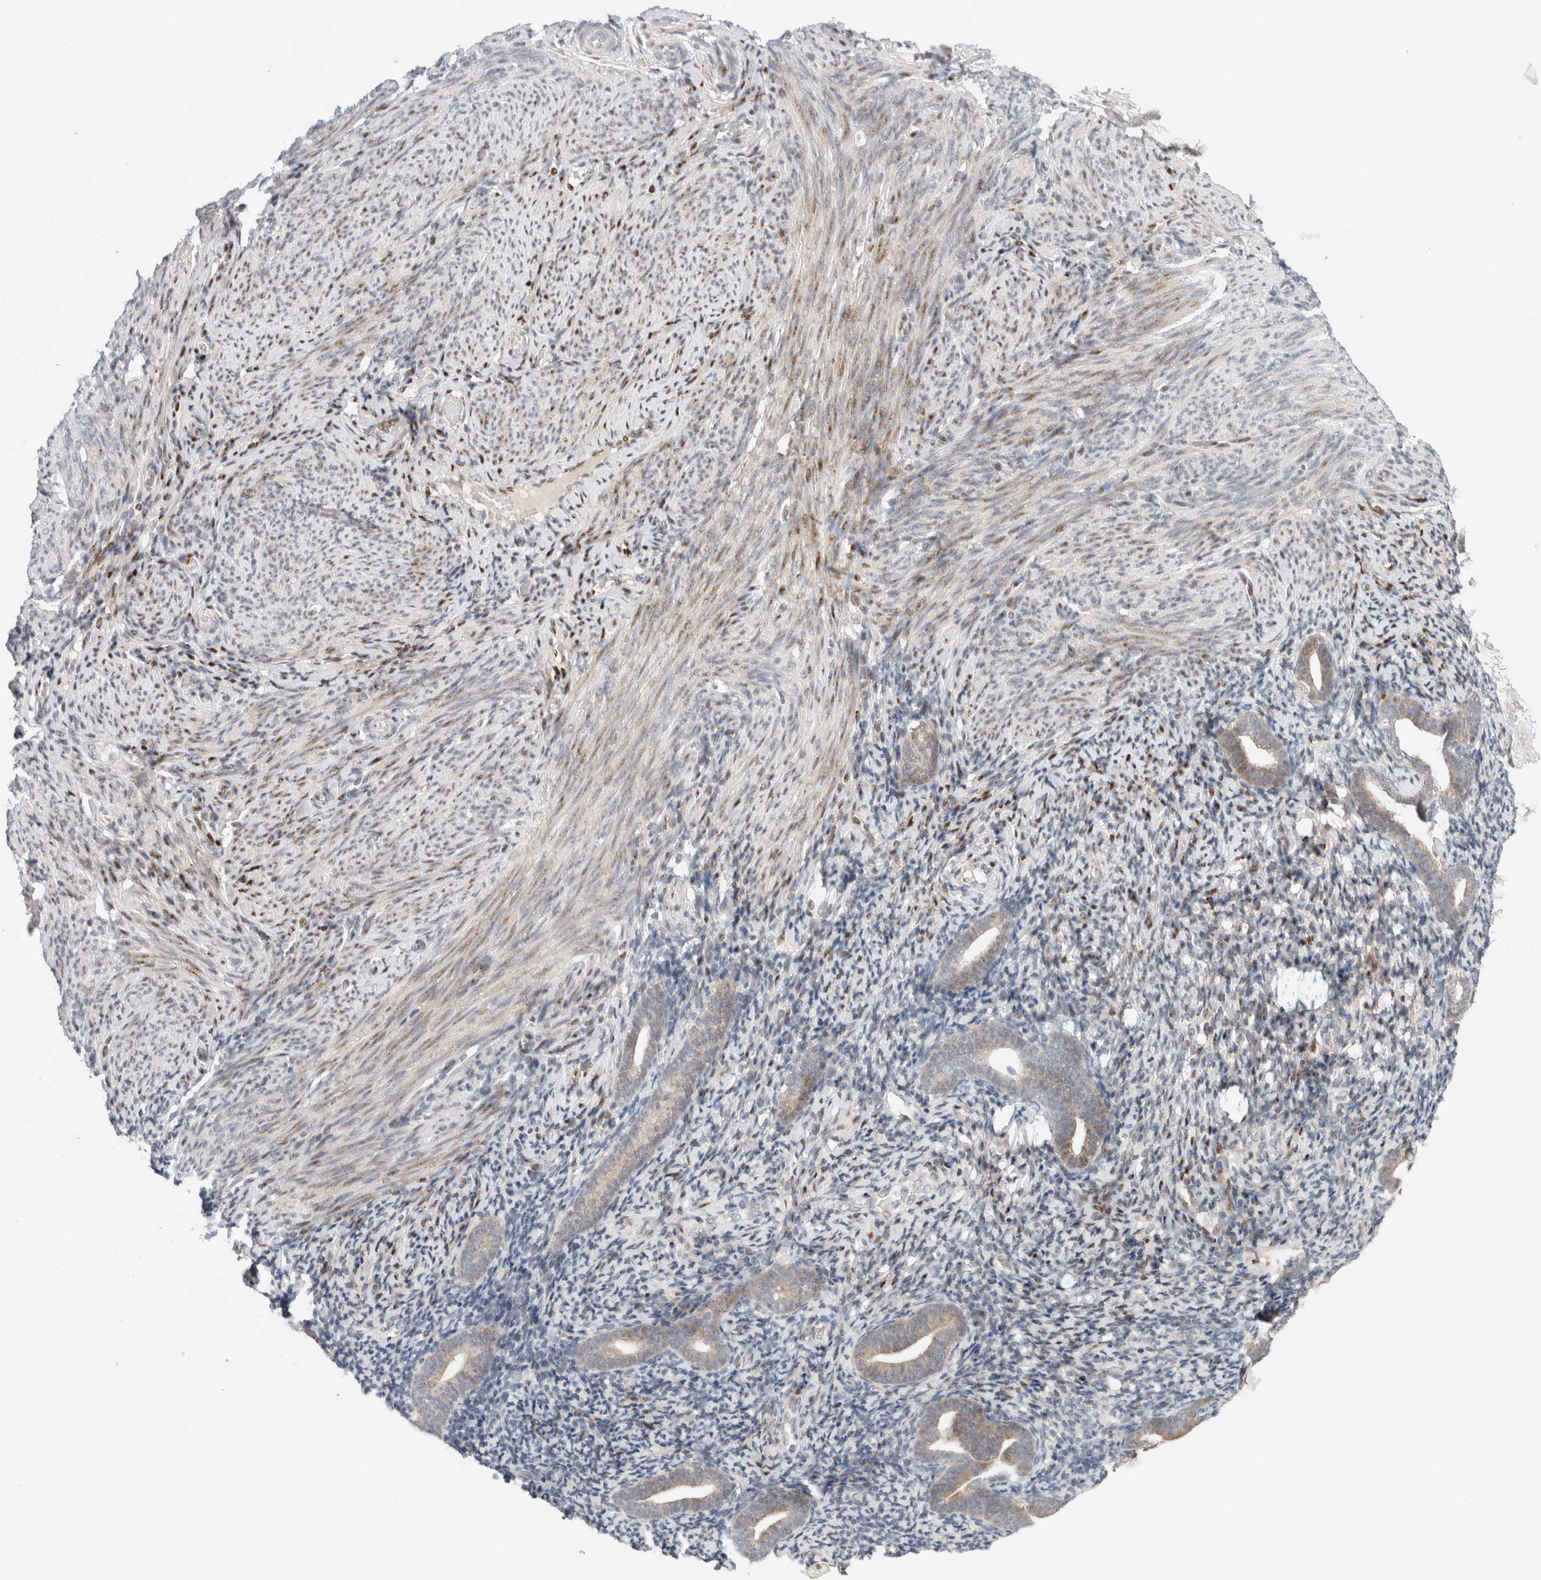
{"staining": {"intensity": "negative", "quantity": "none", "location": "none"}, "tissue": "endometrium", "cell_type": "Cells in endometrial stroma", "image_type": "normal", "snomed": [{"axis": "morphology", "description": "Normal tissue, NOS"}, {"axis": "topography", "description": "Endometrium"}], "caption": "Immunohistochemistry (IHC) image of normal endometrium stained for a protein (brown), which displays no expression in cells in endometrial stroma.", "gene": "ERI3", "patient": {"sex": "female", "age": 51}}